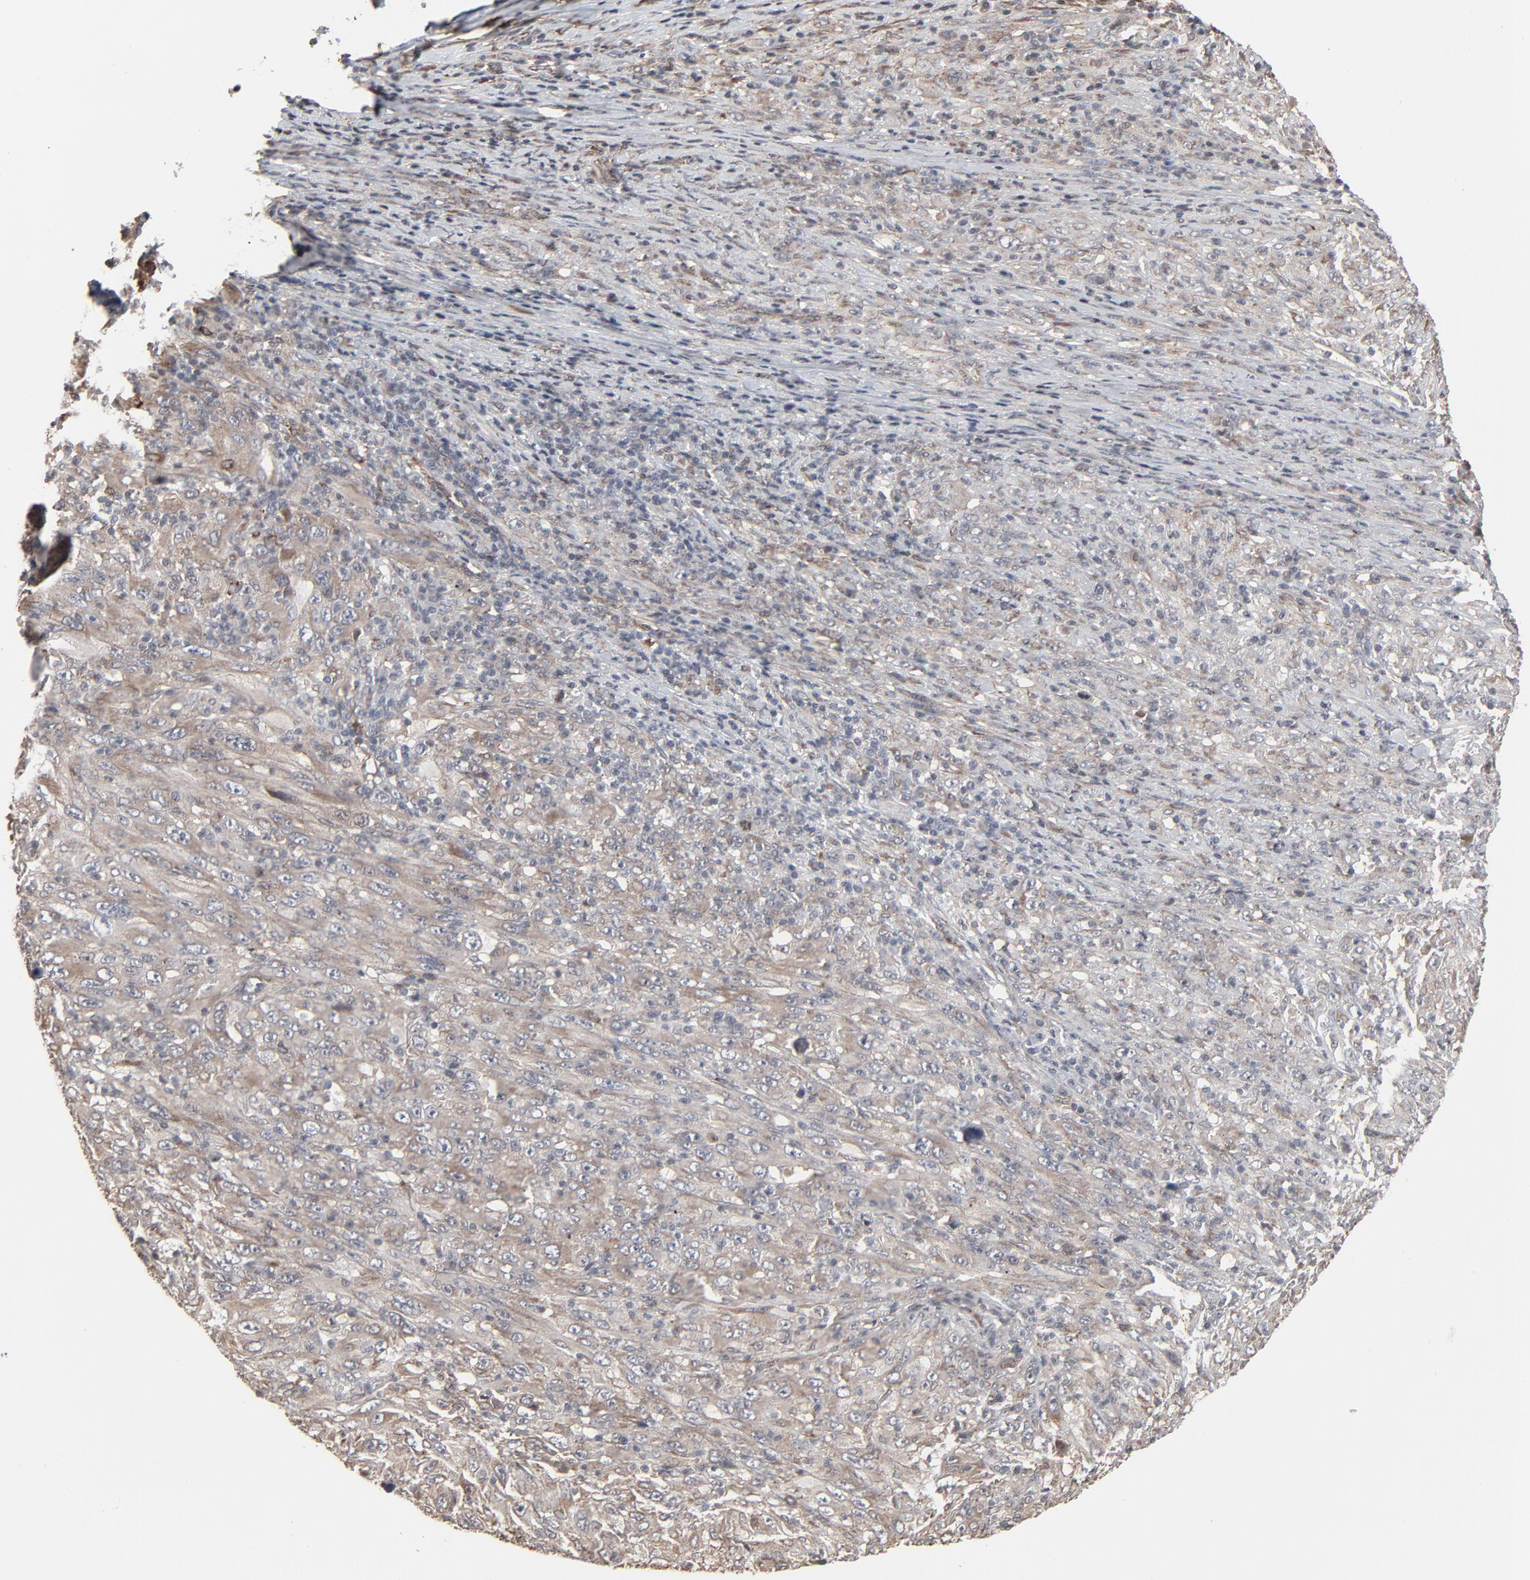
{"staining": {"intensity": "weak", "quantity": ">75%", "location": "cytoplasmic/membranous"}, "tissue": "melanoma", "cell_type": "Tumor cells", "image_type": "cancer", "snomed": [{"axis": "morphology", "description": "Malignant melanoma, Metastatic site"}, {"axis": "topography", "description": "Skin"}], "caption": "Protein staining demonstrates weak cytoplasmic/membranous staining in about >75% of tumor cells in melanoma.", "gene": "CTNND1", "patient": {"sex": "female", "age": 56}}